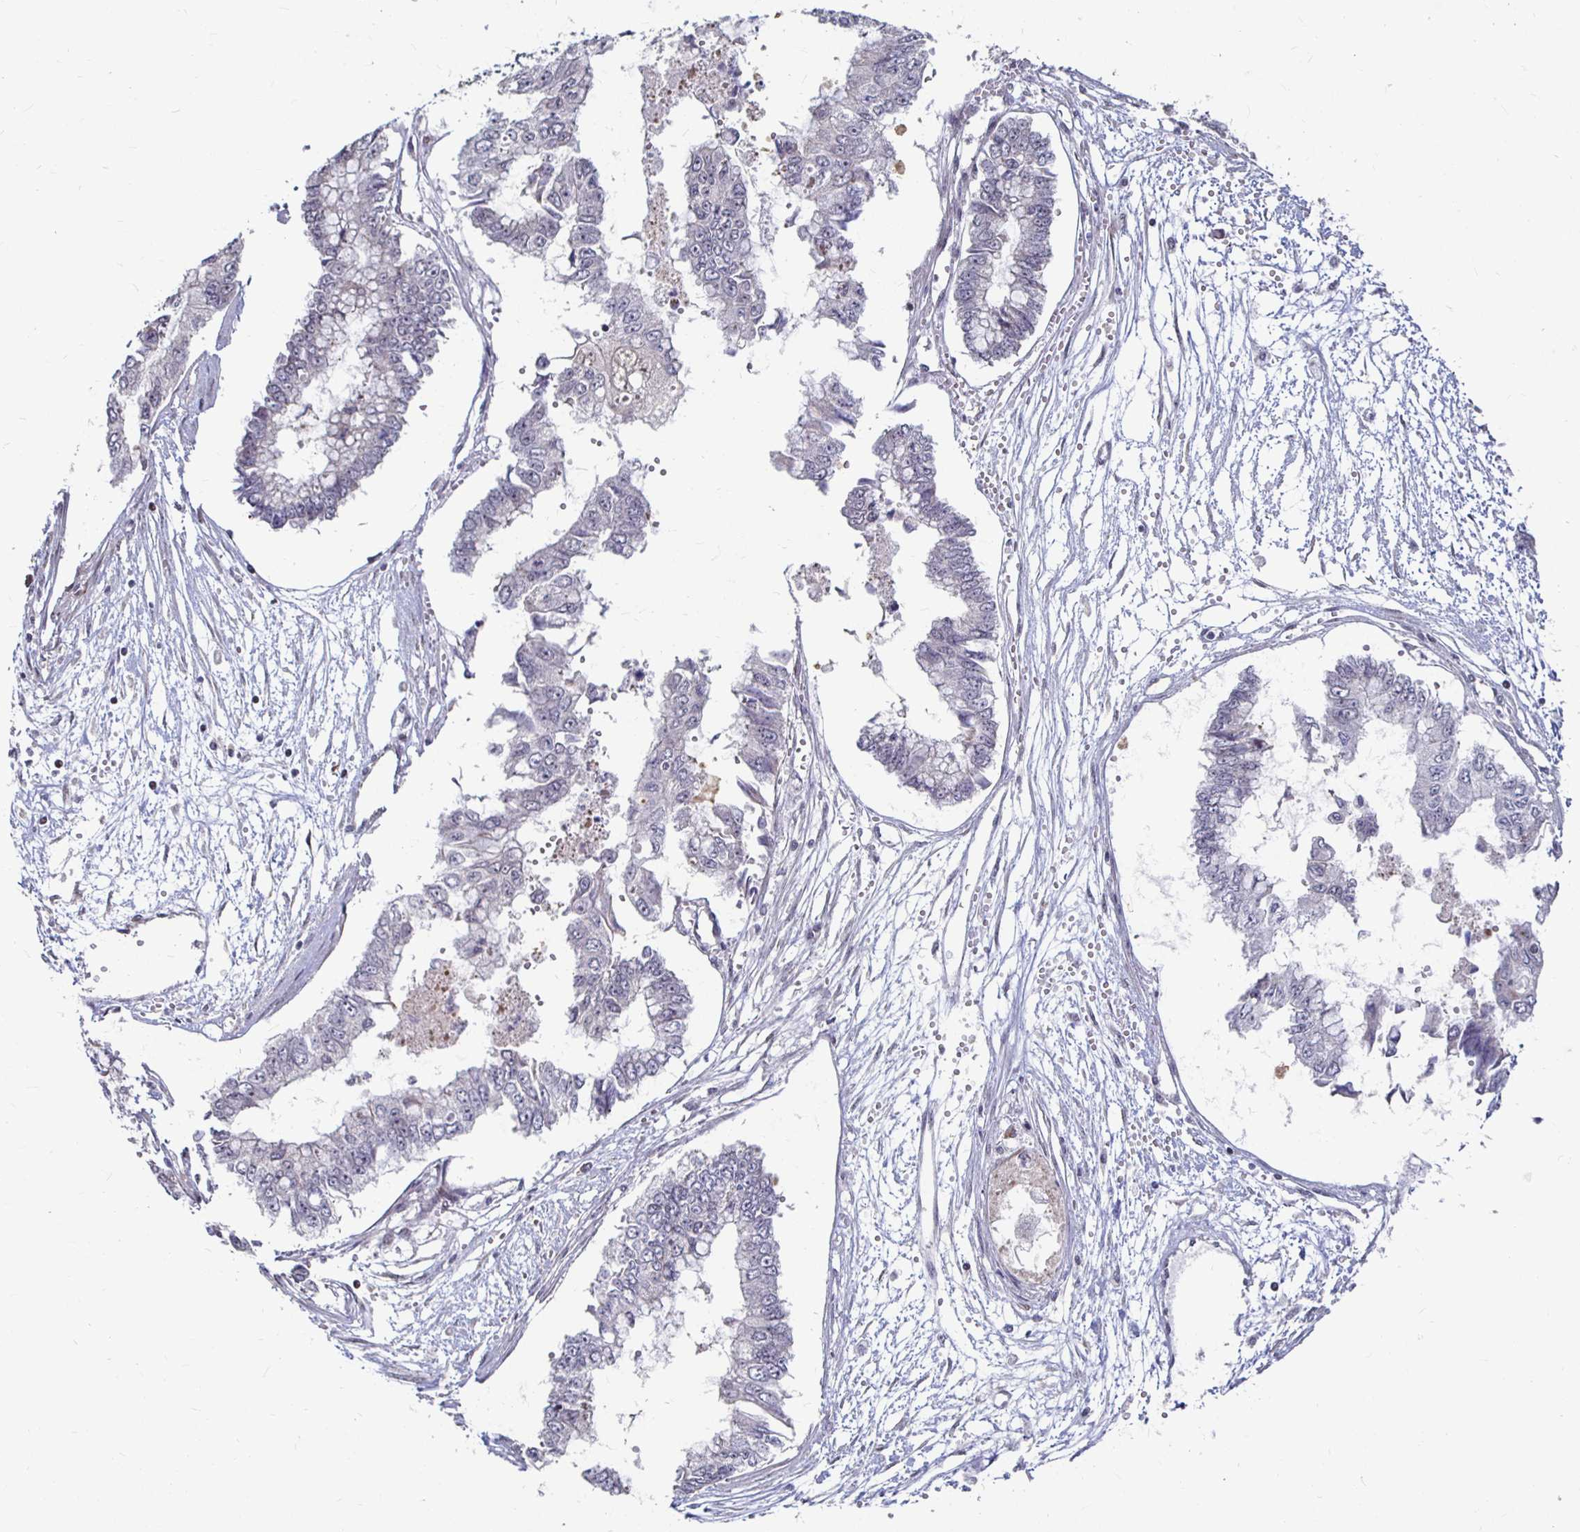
{"staining": {"intensity": "negative", "quantity": "none", "location": "none"}, "tissue": "ovarian cancer", "cell_type": "Tumor cells", "image_type": "cancer", "snomed": [{"axis": "morphology", "description": "Cystadenocarcinoma, mucinous, NOS"}, {"axis": "topography", "description": "Ovary"}], "caption": "Tumor cells are negative for protein expression in human ovarian cancer (mucinous cystadenocarcinoma).", "gene": "CAPN11", "patient": {"sex": "female", "age": 72}}